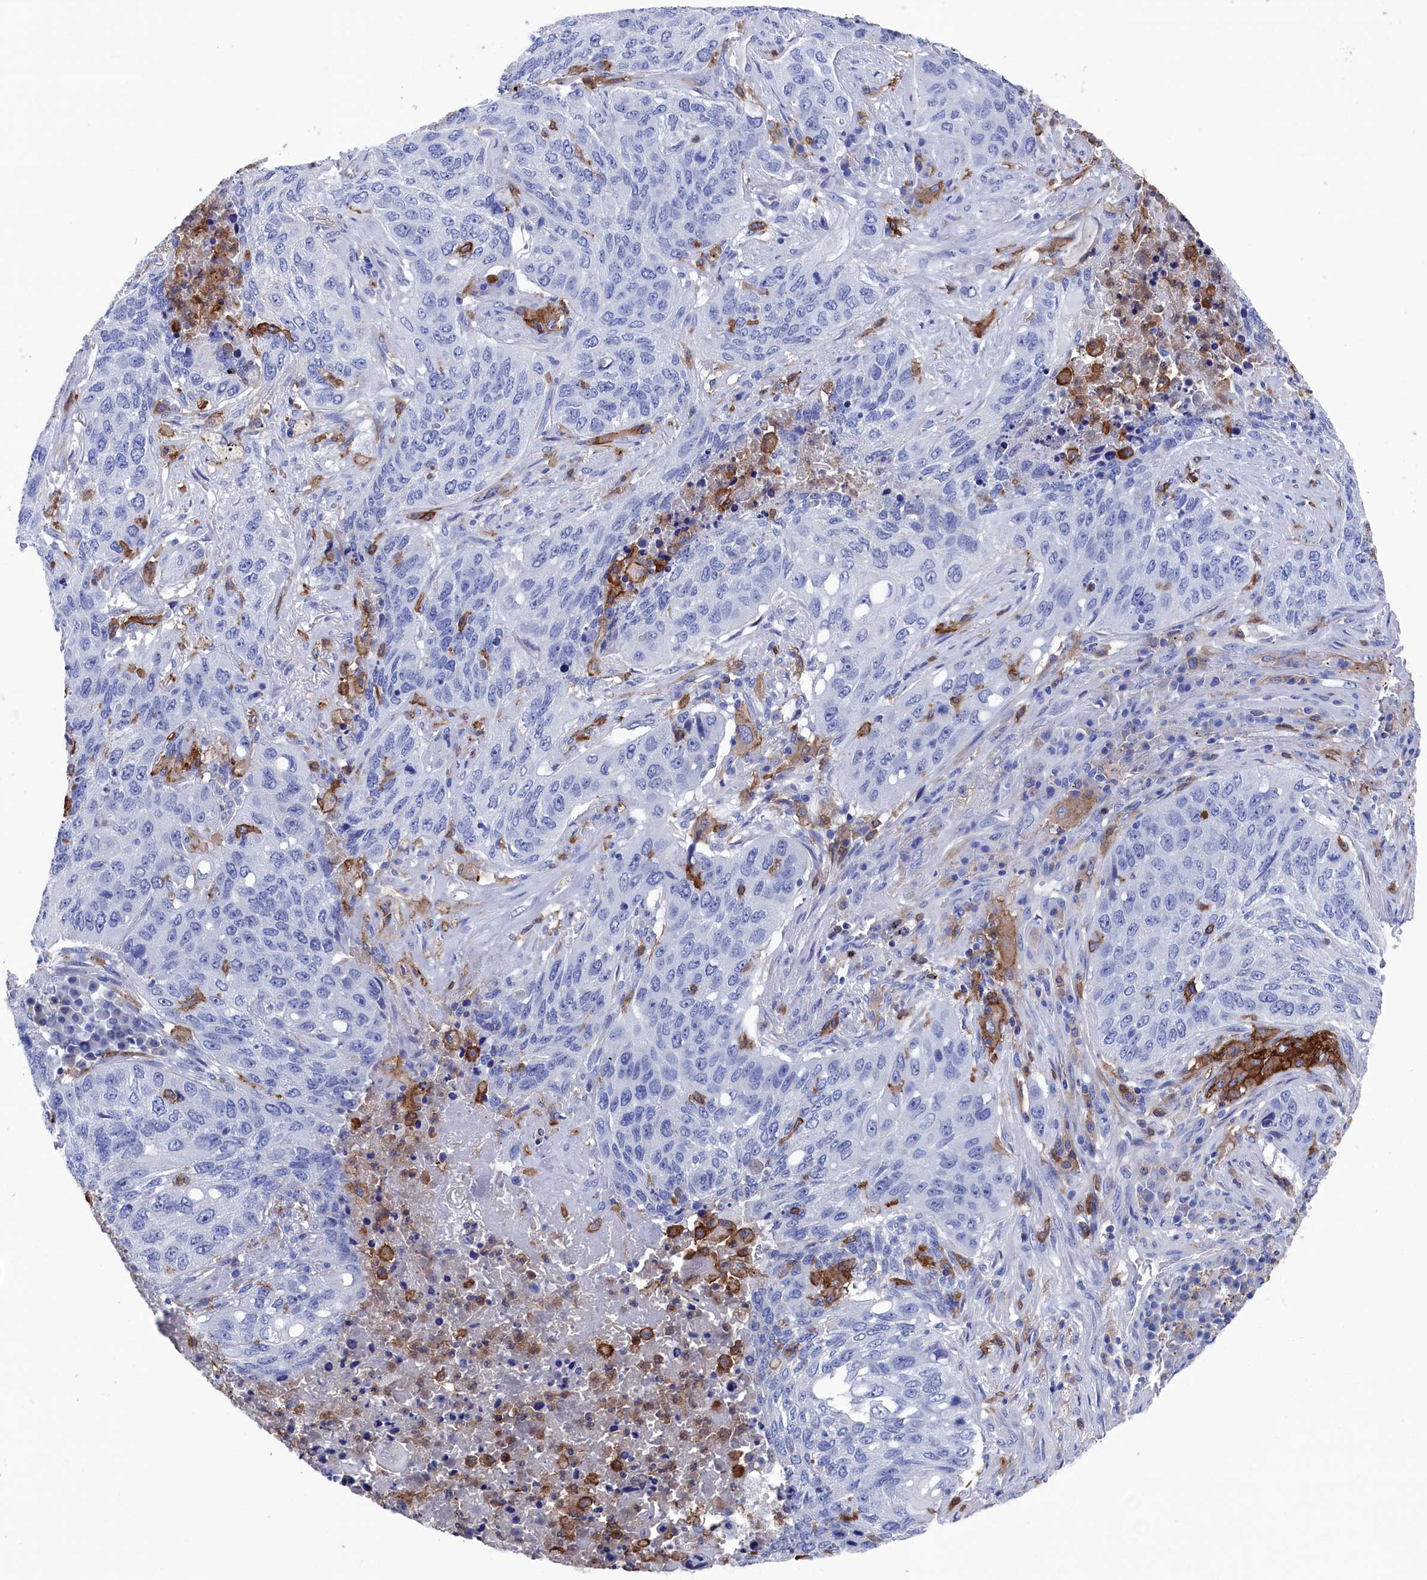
{"staining": {"intensity": "negative", "quantity": "none", "location": "none"}, "tissue": "lung cancer", "cell_type": "Tumor cells", "image_type": "cancer", "snomed": [{"axis": "morphology", "description": "Squamous cell carcinoma, NOS"}, {"axis": "topography", "description": "Lung"}], "caption": "Micrograph shows no protein positivity in tumor cells of squamous cell carcinoma (lung) tissue. (DAB (3,3'-diaminobenzidine) IHC visualized using brightfield microscopy, high magnification).", "gene": "TYROBP", "patient": {"sex": "female", "age": 63}}